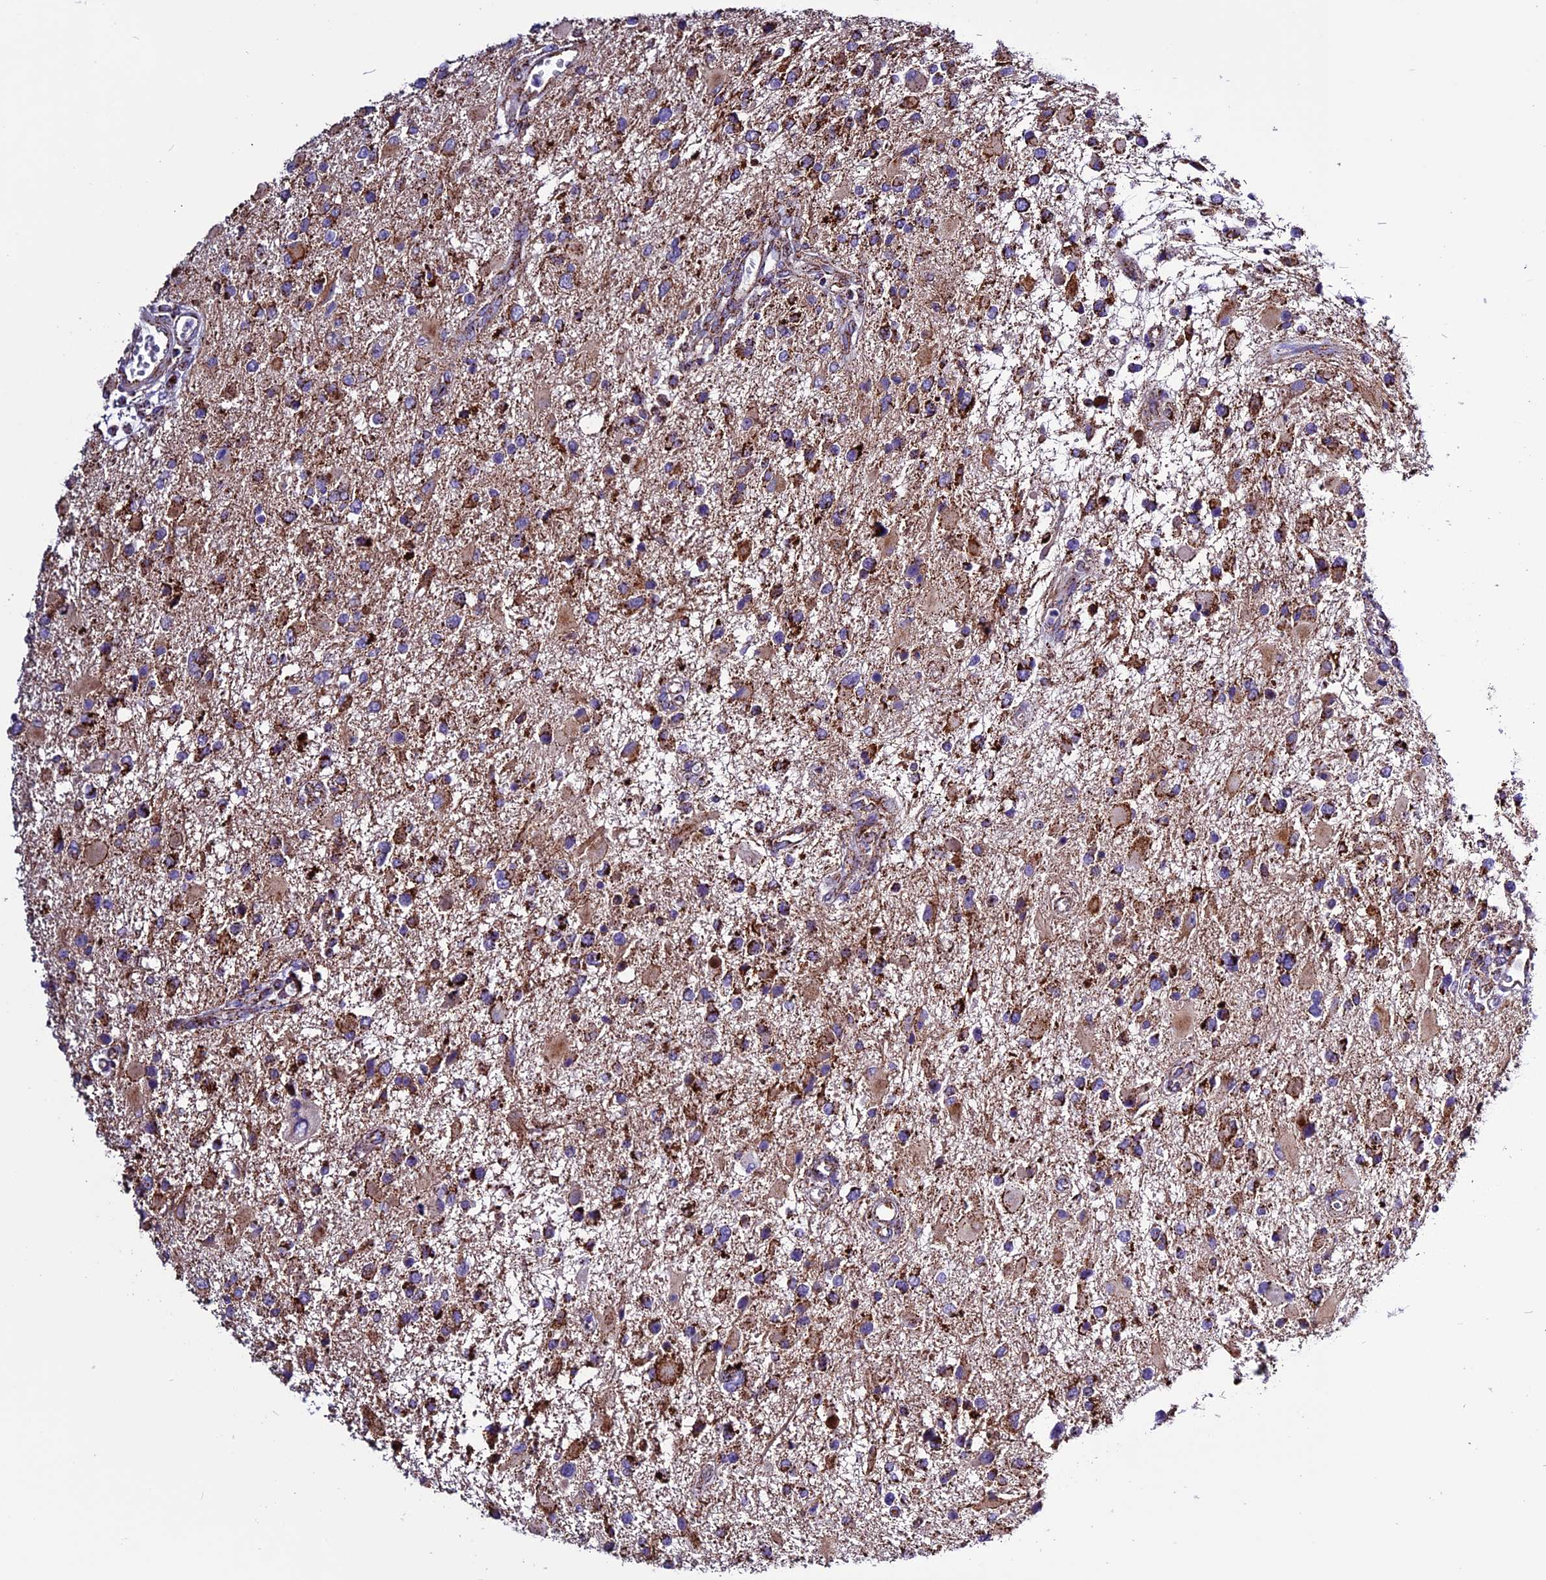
{"staining": {"intensity": "strong", "quantity": "25%-75%", "location": "cytoplasmic/membranous"}, "tissue": "glioma", "cell_type": "Tumor cells", "image_type": "cancer", "snomed": [{"axis": "morphology", "description": "Glioma, malignant, High grade"}, {"axis": "topography", "description": "Brain"}], "caption": "Strong cytoplasmic/membranous staining is present in approximately 25%-75% of tumor cells in glioma.", "gene": "CX3CL1", "patient": {"sex": "male", "age": 53}}